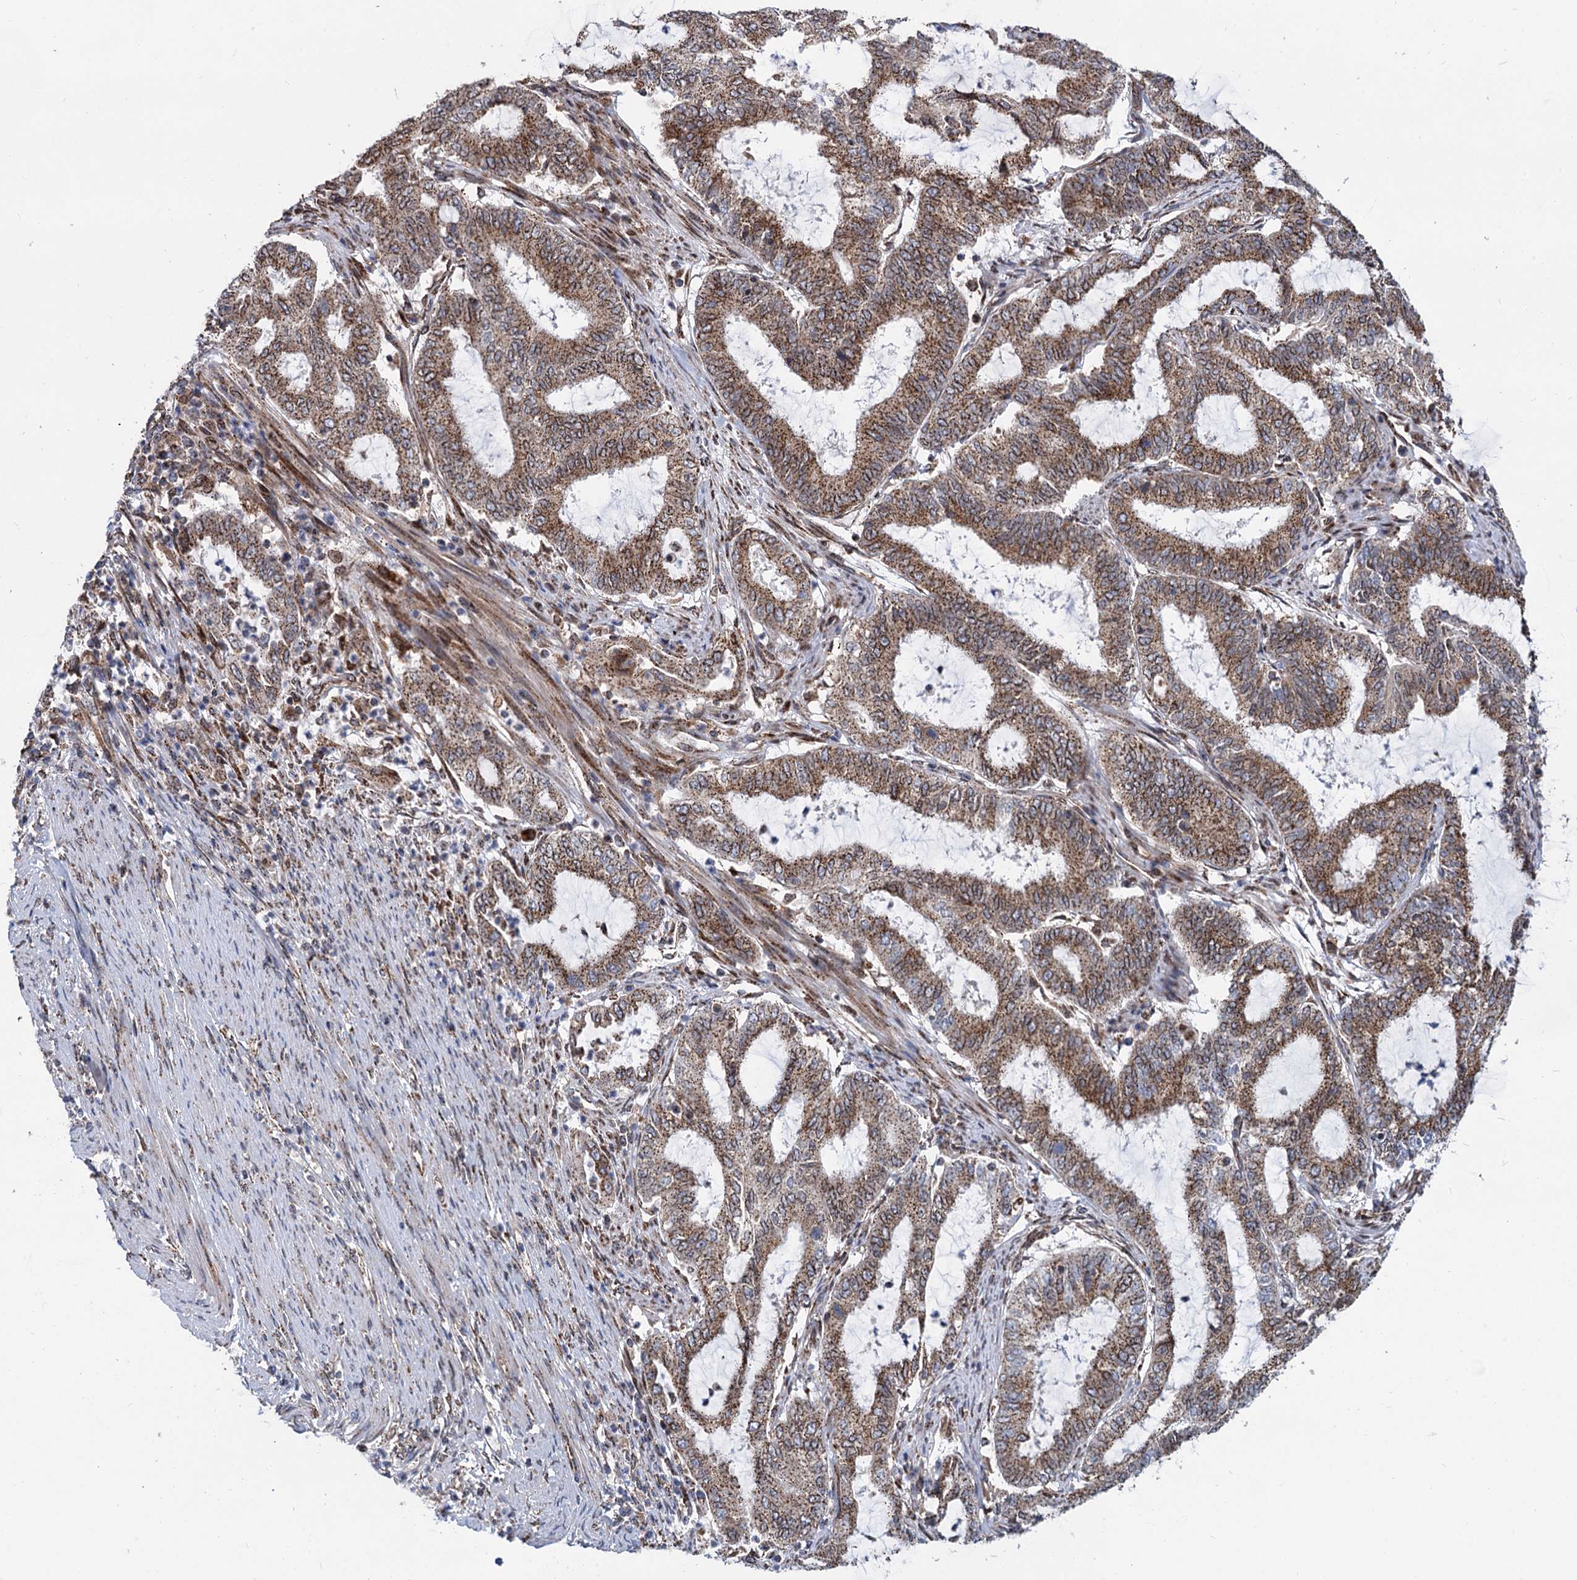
{"staining": {"intensity": "moderate", "quantity": ">75%", "location": "cytoplasmic/membranous"}, "tissue": "endometrial cancer", "cell_type": "Tumor cells", "image_type": "cancer", "snomed": [{"axis": "morphology", "description": "Adenocarcinoma, NOS"}, {"axis": "topography", "description": "Endometrium"}], "caption": "A brown stain highlights moderate cytoplasmic/membranous staining of a protein in human adenocarcinoma (endometrial) tumor cells.", "gene": "SUPT20H", "patient": {"sex": "female", "age": 51}}